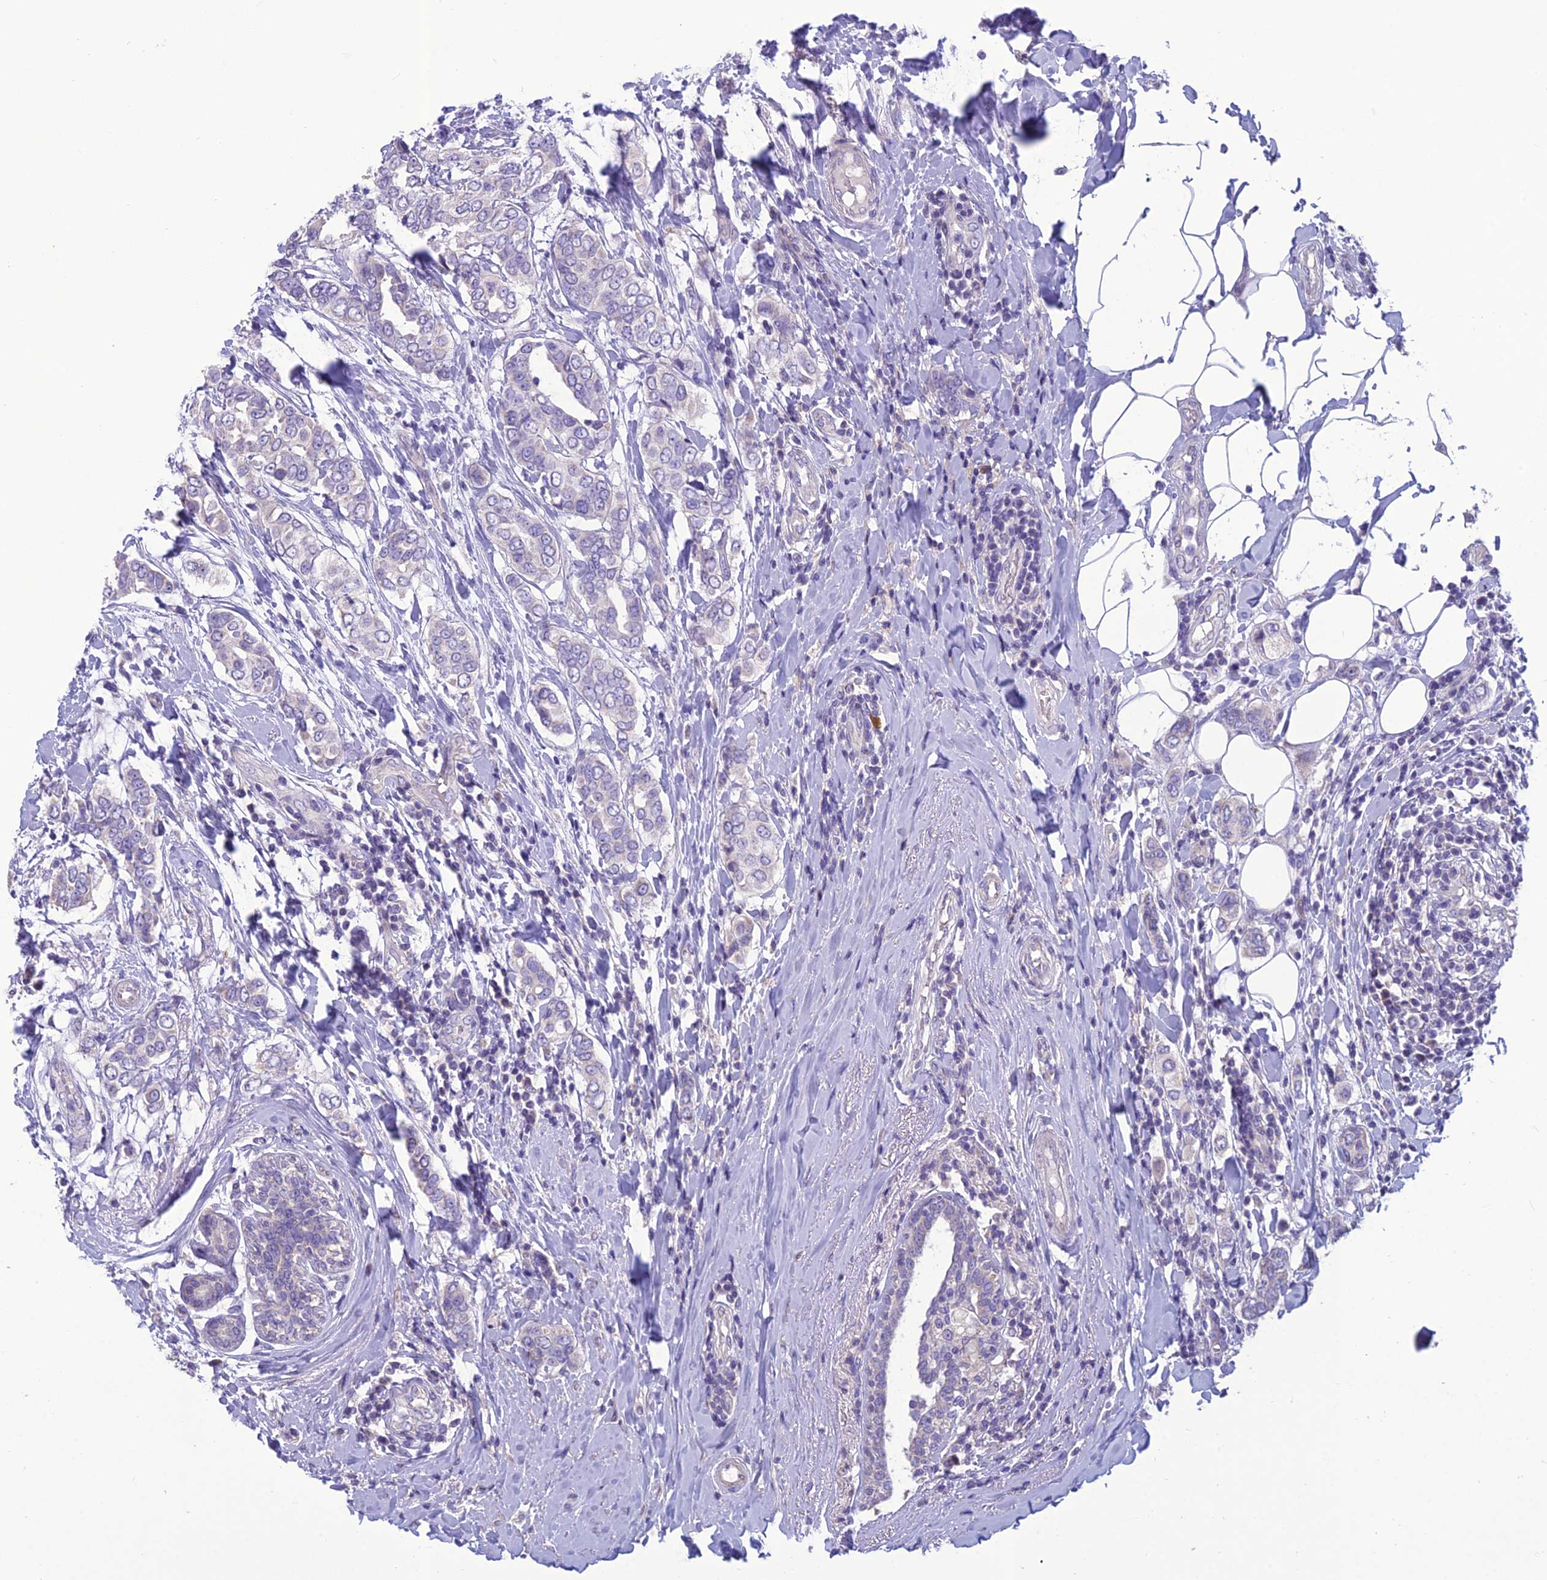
{"staining": {"intensity": "negative", "quantity": "none", "location": "none"}, "tissue": "breast cancer", "cell_type": "Tumor cells", "image_type": "cancer", "snomed": [{"axis": "morphology", "description": "Lobular carcinoma"}, {"axis": "topography", "description": "Breast"}], "caption": "IHC of human breast cancer shows no expression in tumor cells. (Brightfield microscopy of DAB (3,3'-diaminobenzidine) immunohistochemistry (IHC) at high magnification).", "gene": "BHMT2", "patient": {"sex": "female", "age": 51}}